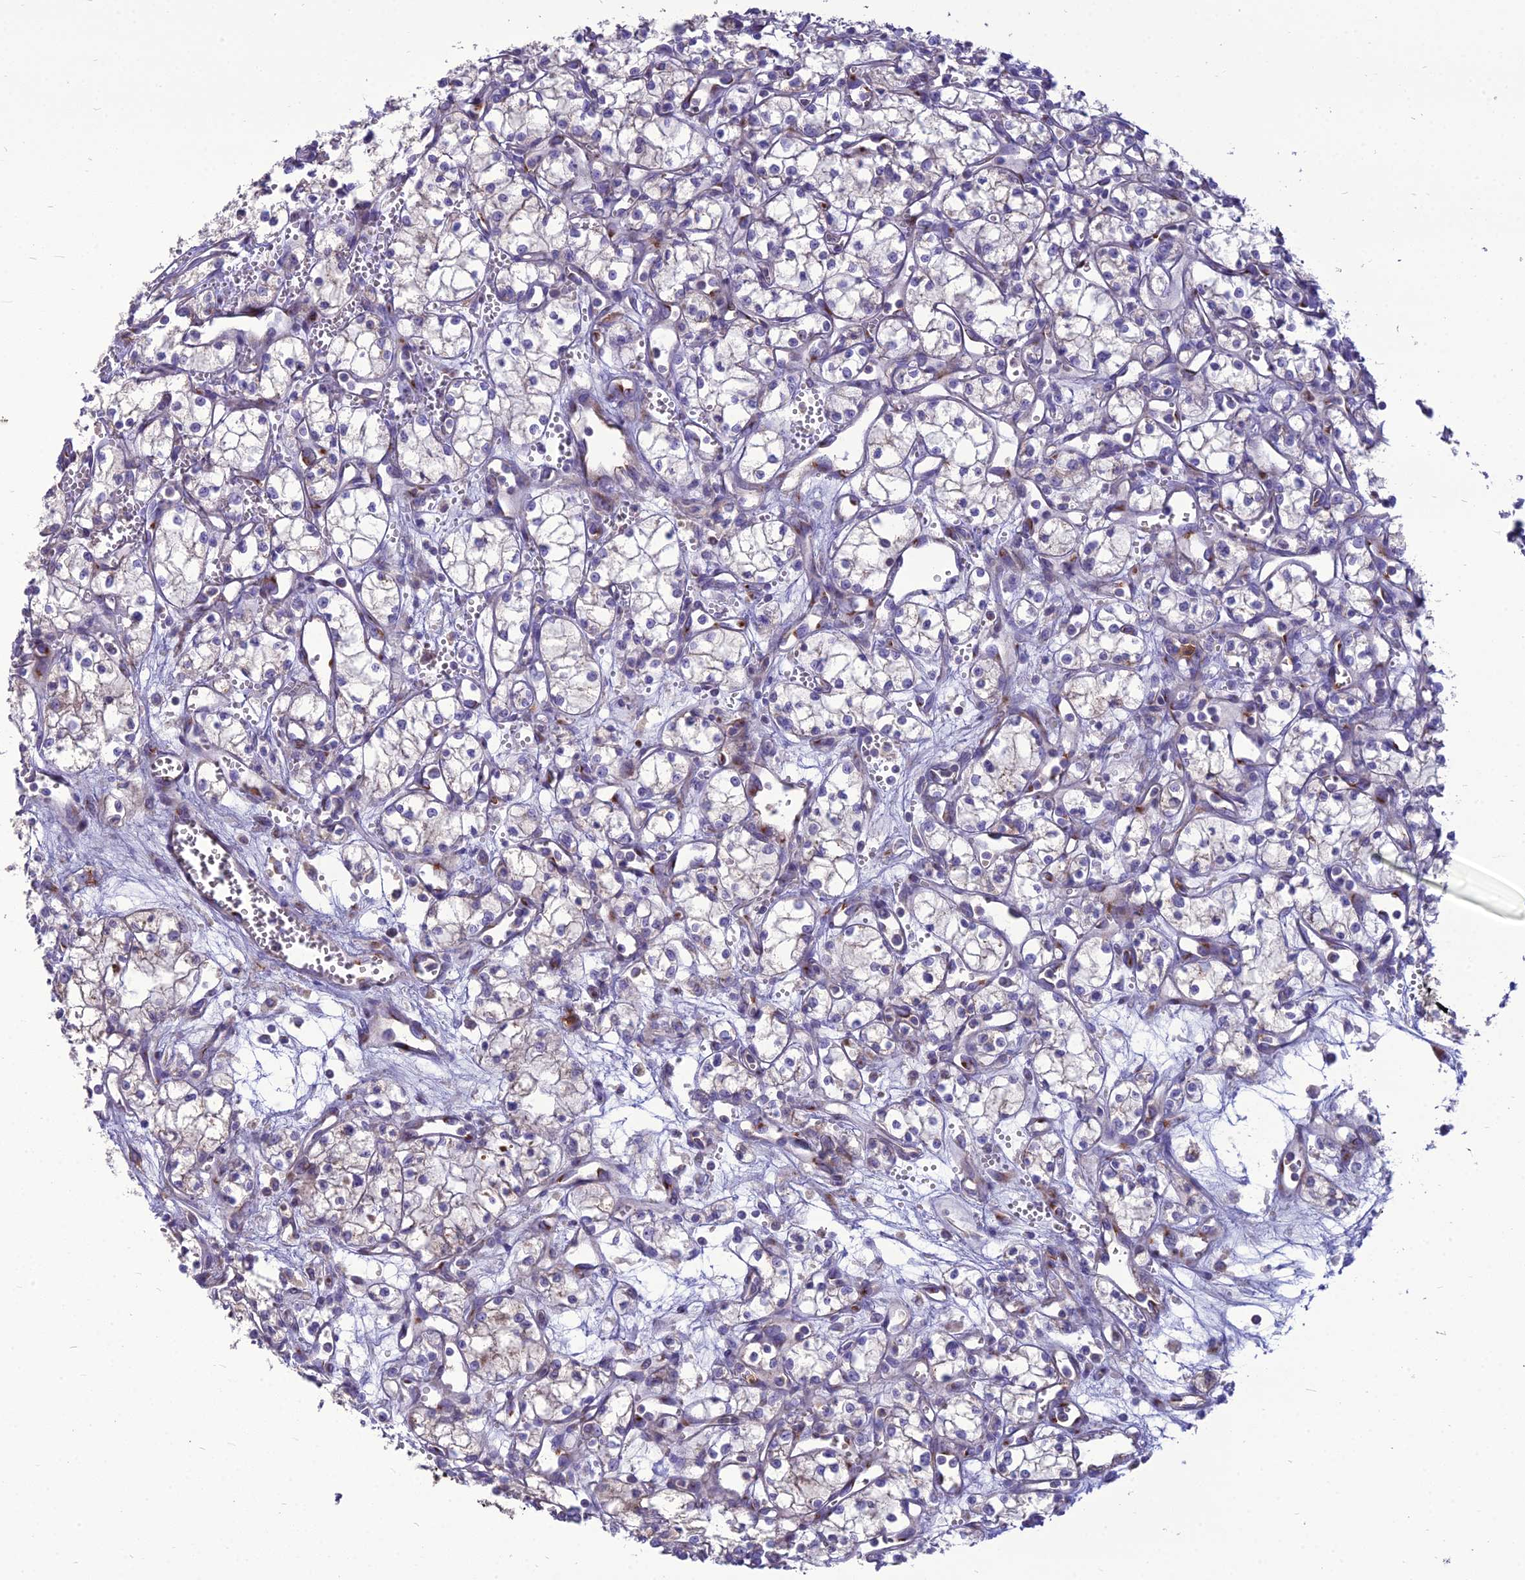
{"staining": {"intensity": "negative", "quantity": "none", "location": "none"}, "tissue": "renal cancer", "cell_type": "Tumor cells", "image_type": "cancer", "snomed": [{"axis": "morphology", "description": "Adenocarcinoma, NOS"}, {"axis": "topography", "description": "Kidney"}], "caption": "Immunohistochemical staining of human adenocarcinoma (renal) displays no significant staining in tumor cells.", "gene": "SPRYD7", "patient": {"sex": "male", "age": 59}}